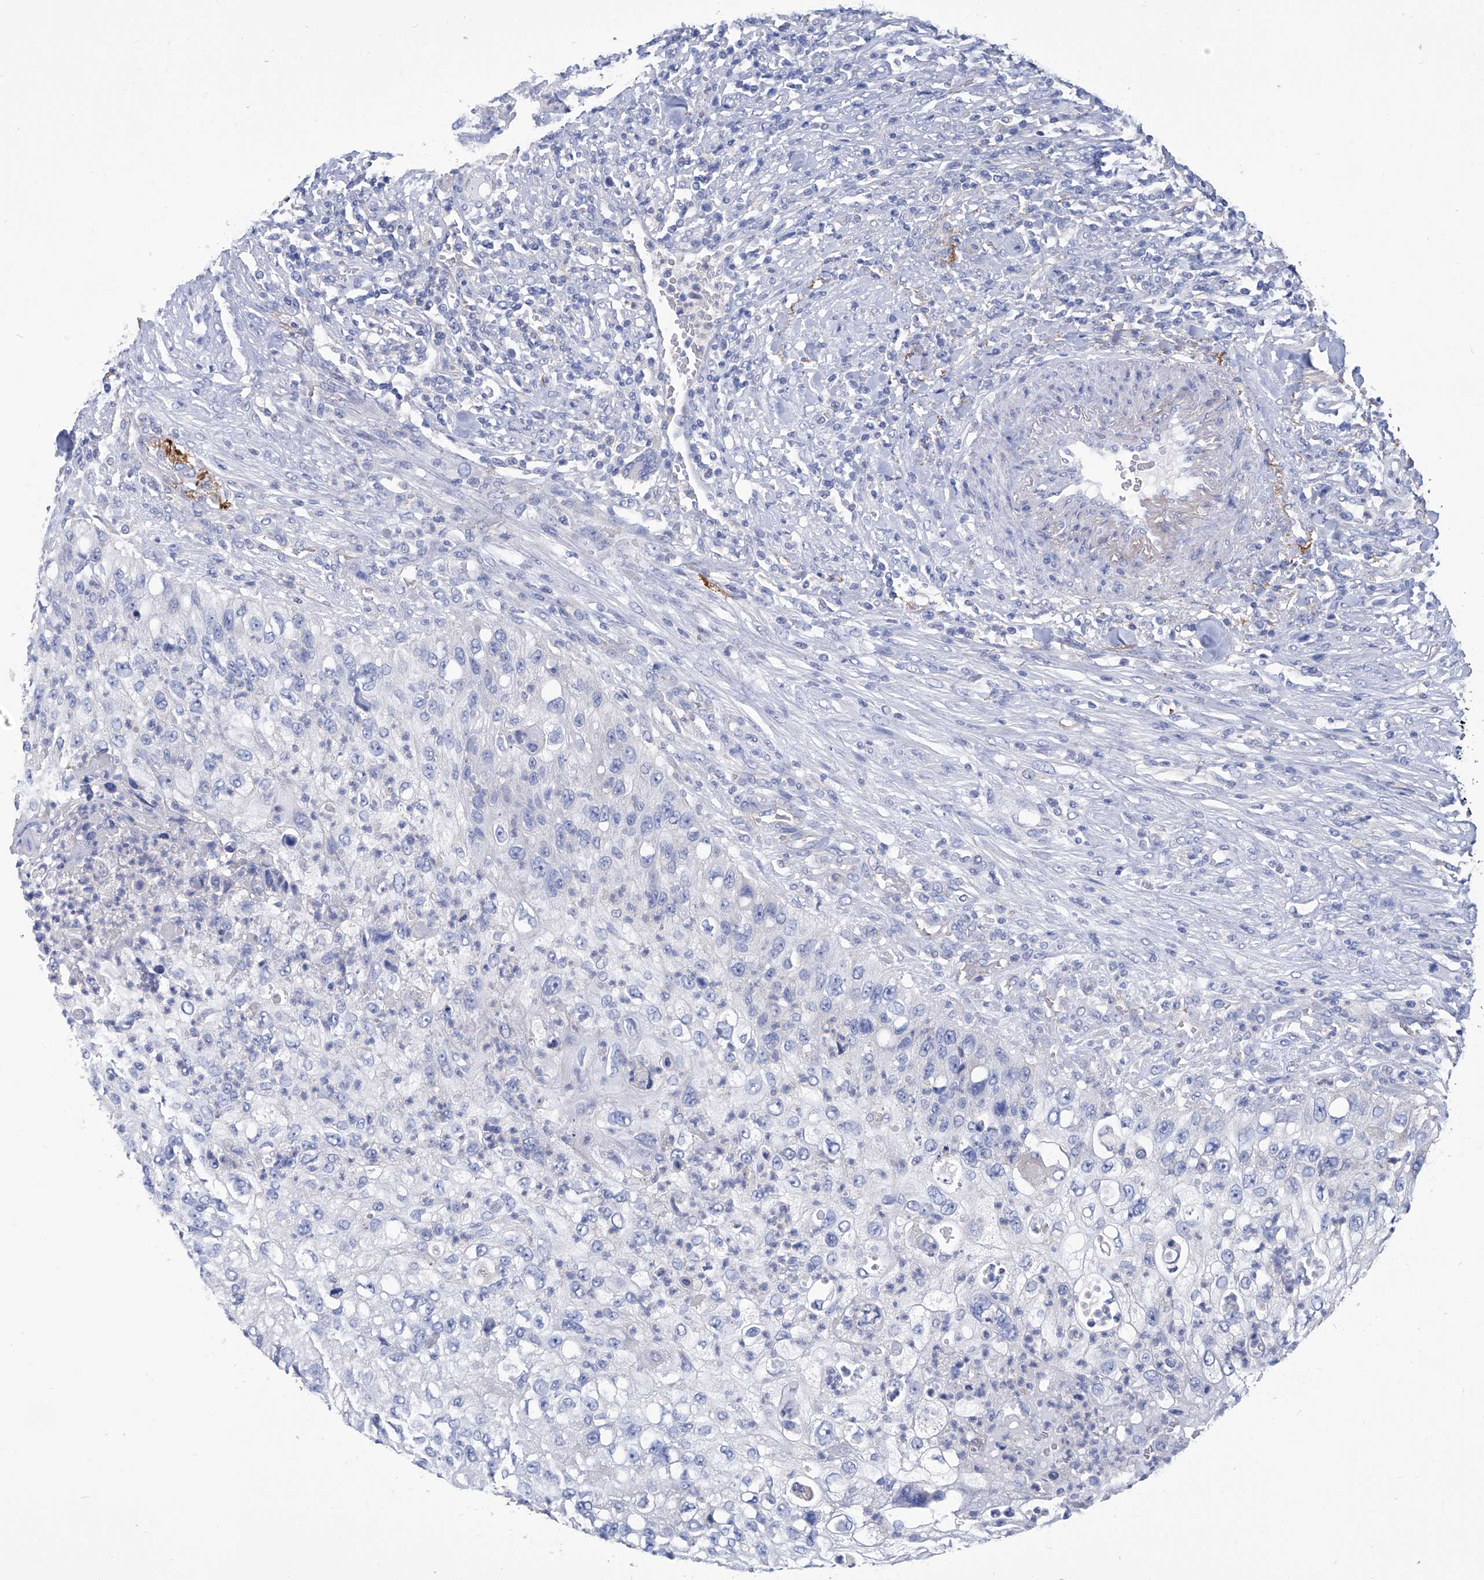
{"staining": {"intensity": "negative", "quantity": "none", "location": "none"}, "tissue": "urothelial cancer", "cell_type": "Tumor cells", "image_type": "cancer", "snomed": [{"axis": "morphology", "description": "Urothelial carcinoma, High grade"}, {"axis": "topography", "description": "Urinary bladder"}], "caption": "Image shows no protein positivity in tumor cells of high-grade urothelial carcinoma tissue.", "gene": "SMS", "patient": {"sex": "female", "age": 60}}